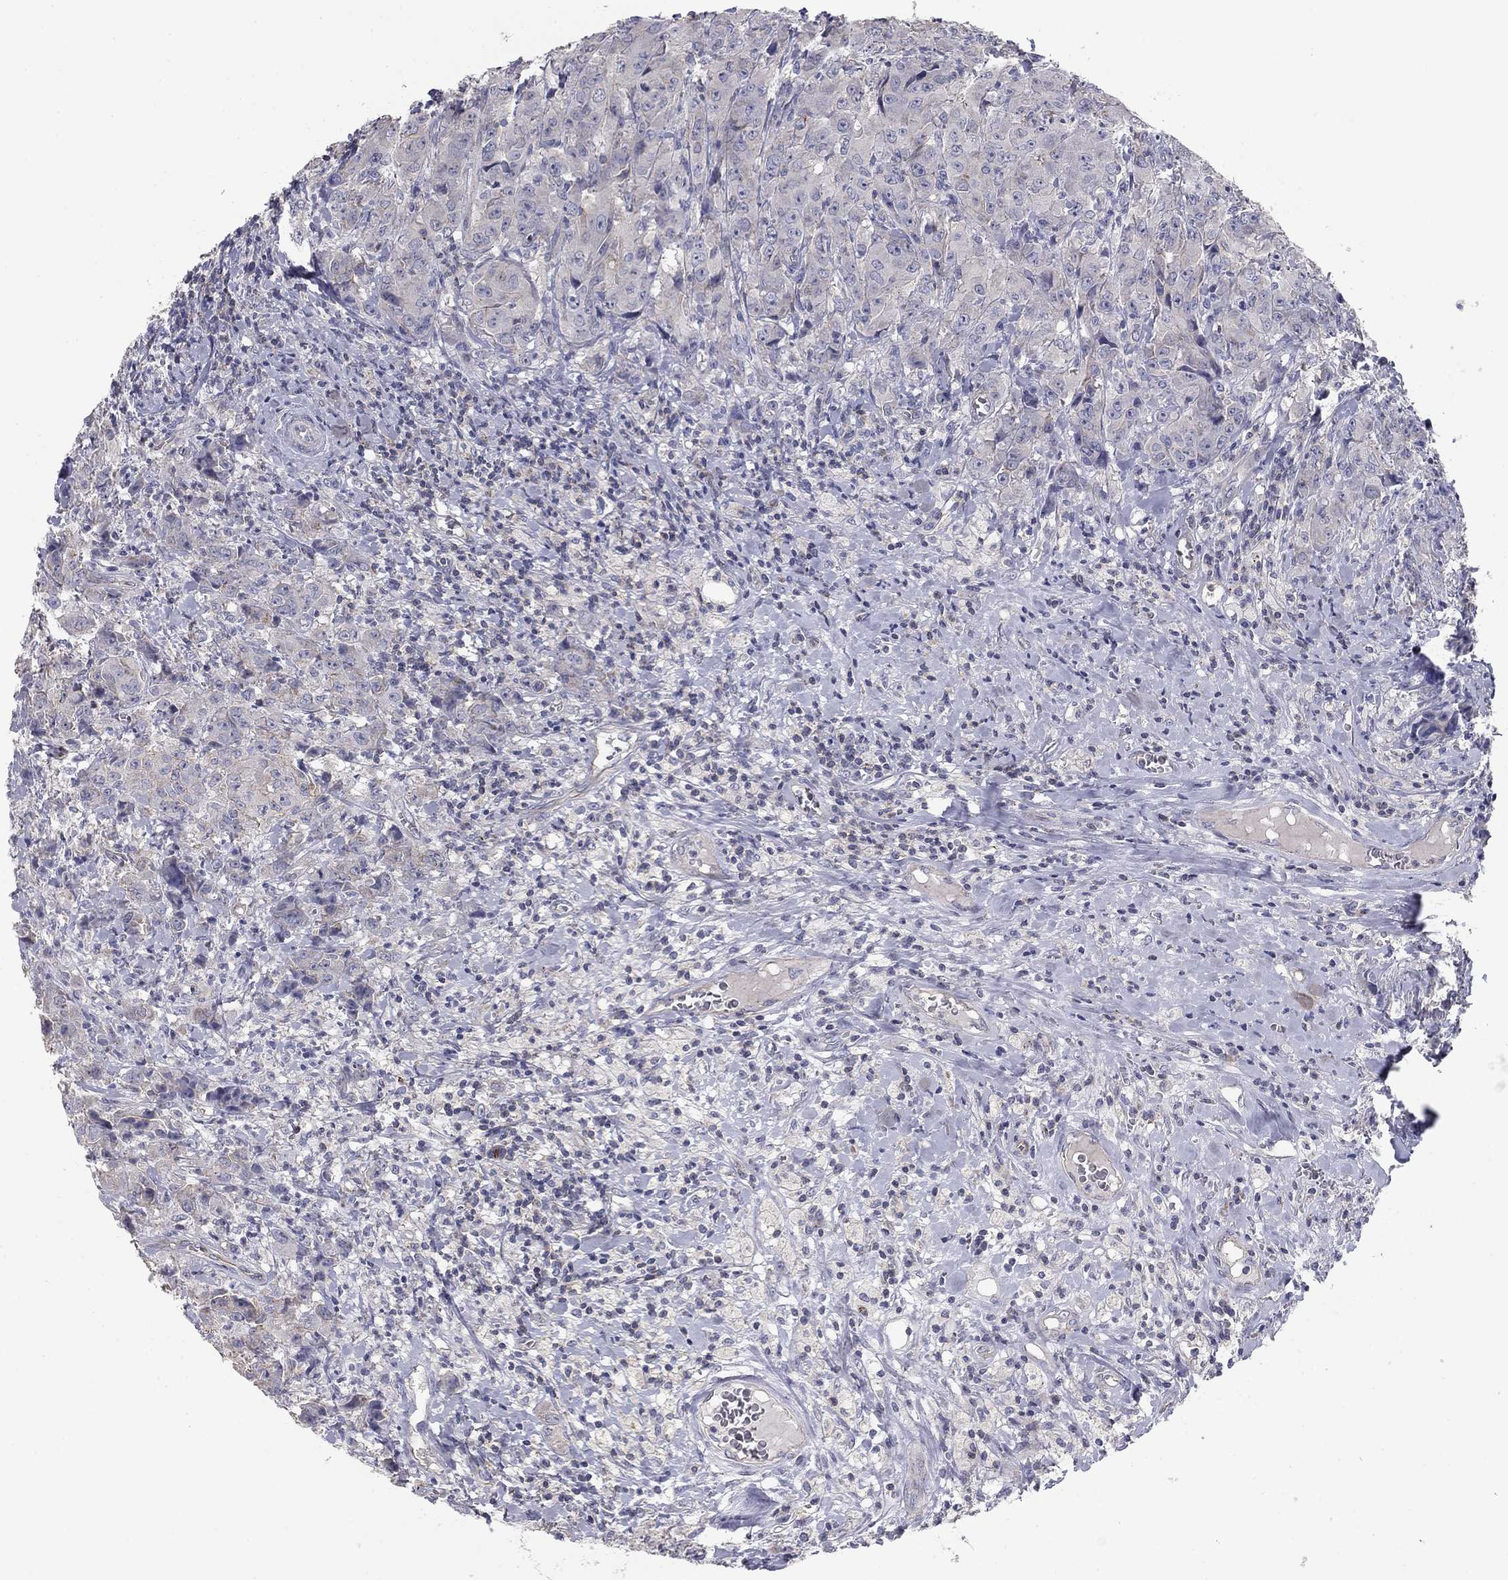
{"staining": {"intensity": "negative", "quantity": "none", "location": "none"}, "tissue": "breast cancer", "cell_type": "Tumor cells", "image_type": "cancer", "snomed": [{"axis": "morphology", "description": "Duct carcinoma"}, {"axis": "topography", "description": "Breast"}], "caption": "DAB immunohistochemical staining of breast intraductal carcinoma exhibits no significant expression in tumor cells.", "gene": "SEPTIN3", "patient": {"sex": "female", "age": 43}}